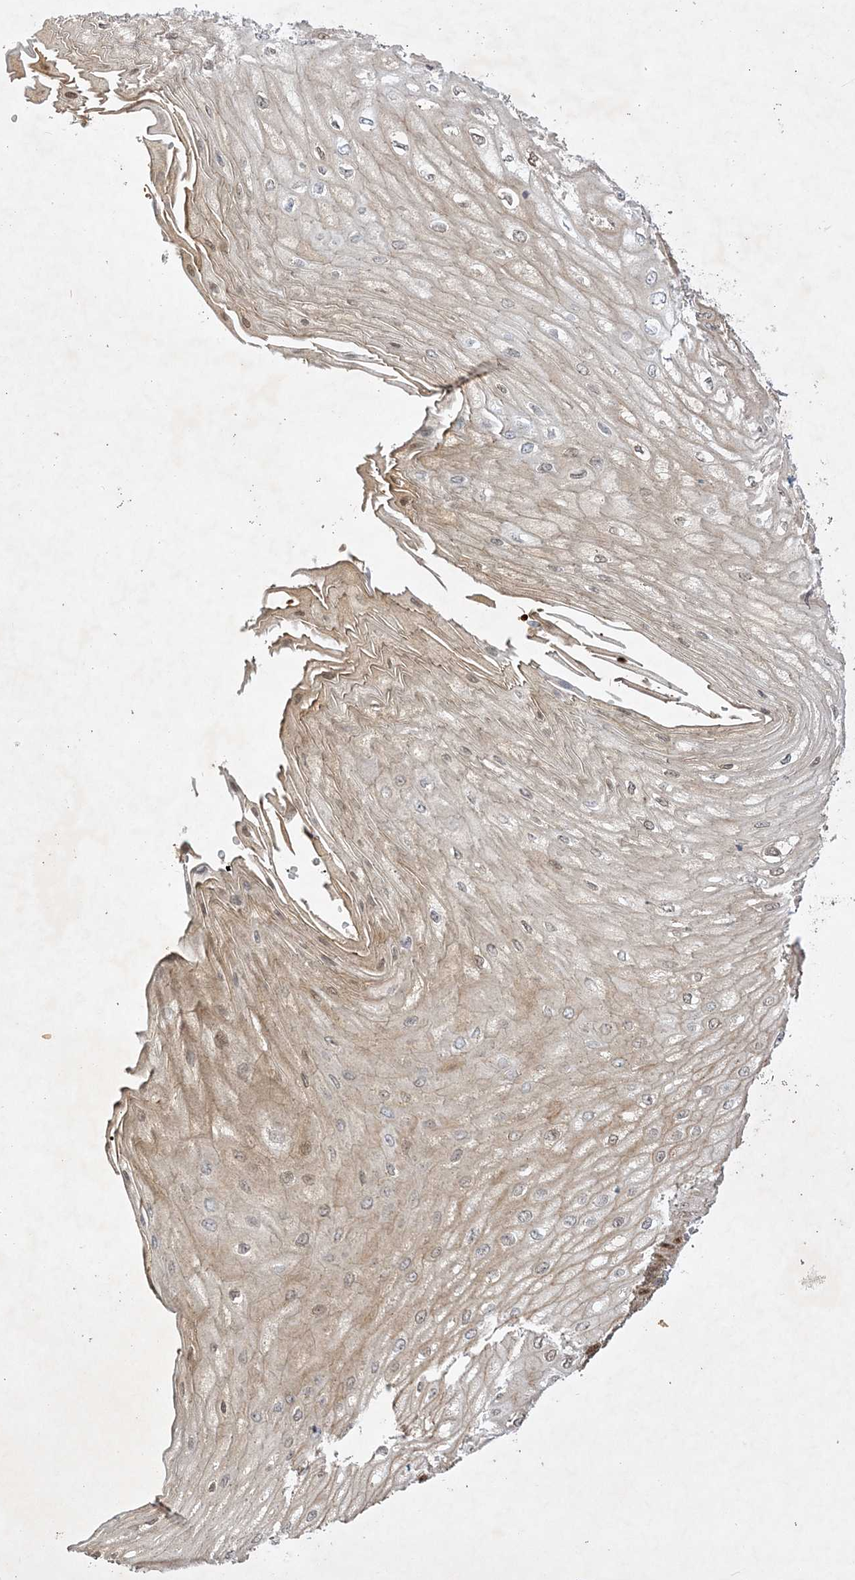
{"staining": {"intensity": "strong", "quantity": "25%-75%", "location": "cytoplasmic/membranous,nuclear"}, "tissue": "esophagus", "cell_type": "Squamous epithelial cells", "image_type": "normal", "snomed": [{"axis": "morphology", "description": "Normal tissue, NOS"}, {"axis": "topography", "description": "Esophagus"}], "caption": "Benign esophagus reveals strong cytoplasmic/membranous,nuclear staining in about 25%-75% of squamous epithelial cells, visualized by immunohistochemistry.", "gene": "NAF1", "patient": {"sex": "male", "age": 60}}